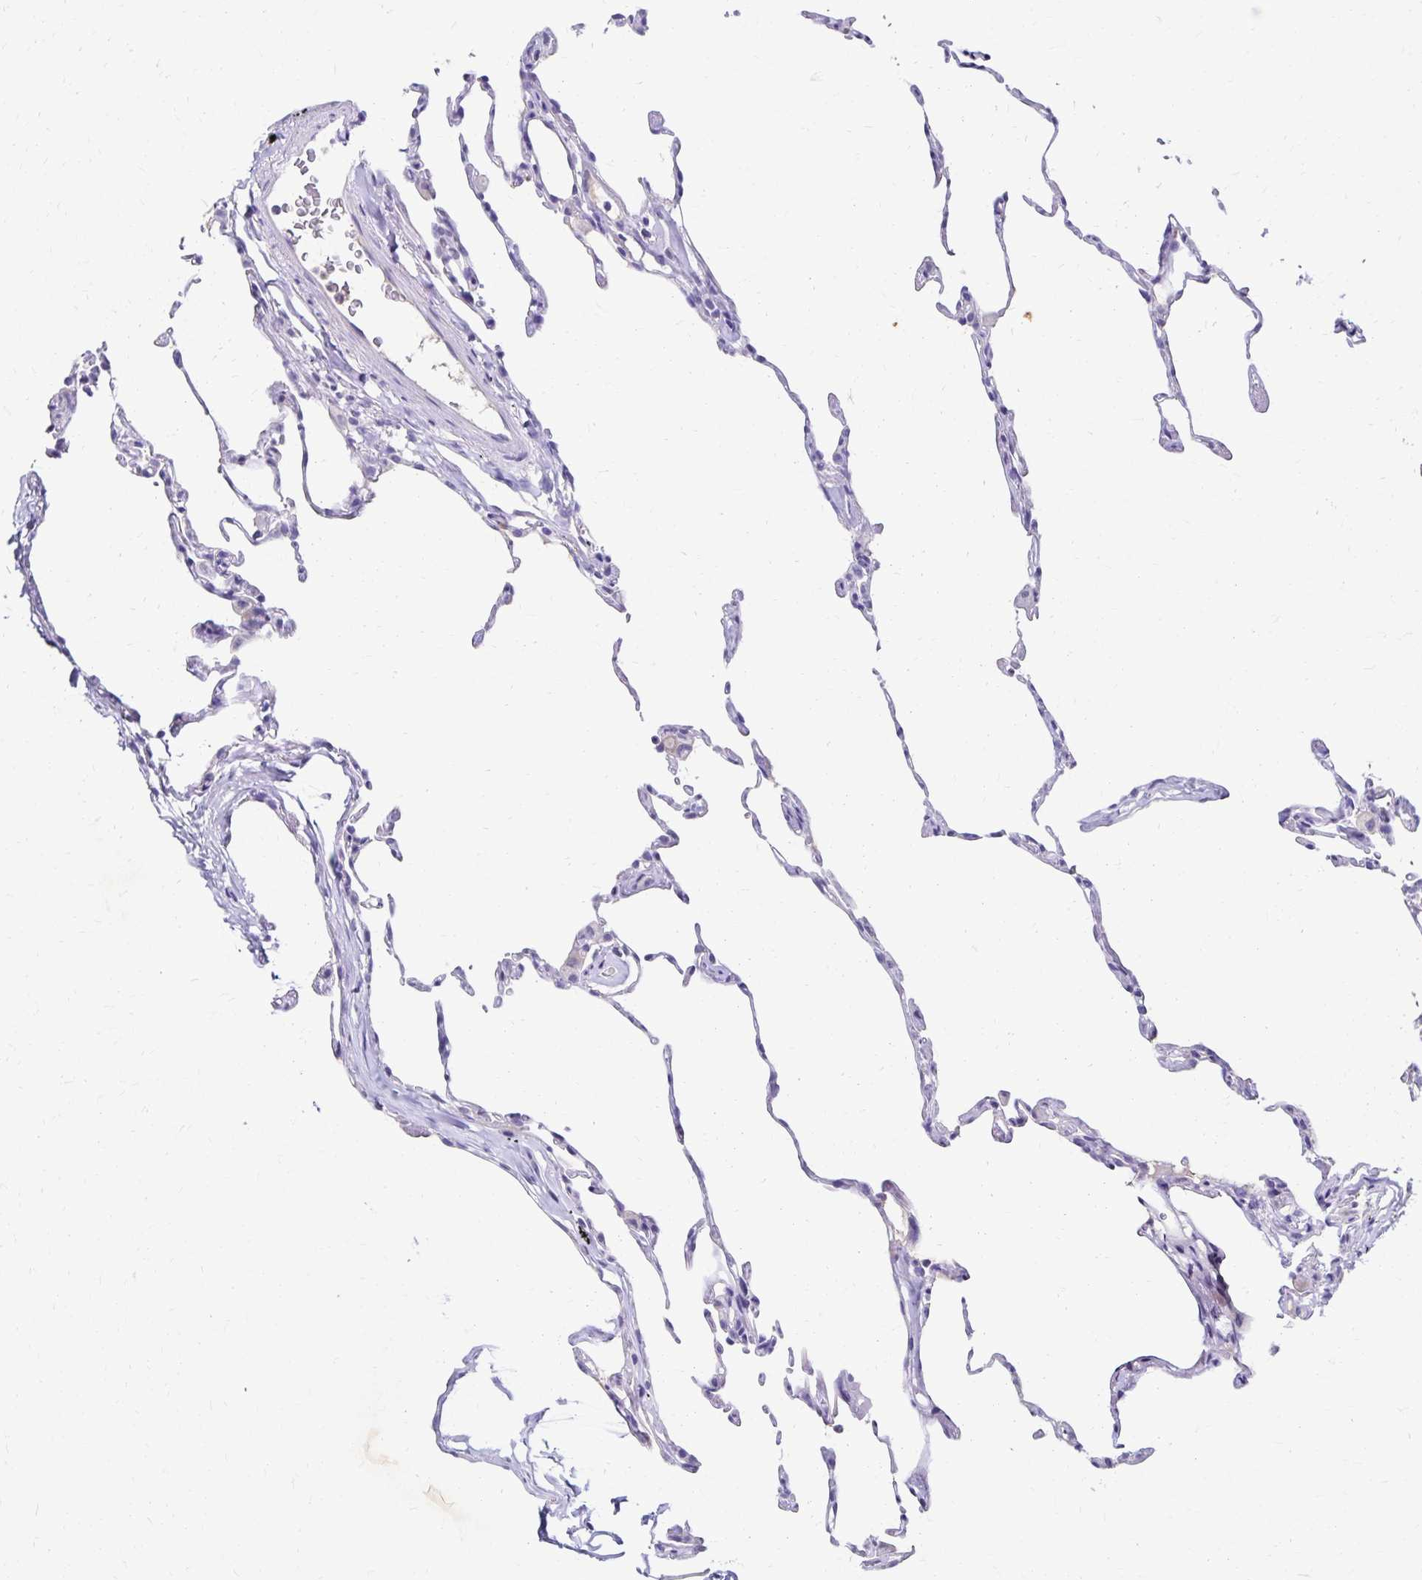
{"staining": {"intensity": "weak", "quantity": "<25%", "location": "cytoplasmic/membranous"}, "tissue": "lung", "cell_type": "Alveolar cells", "image_type": "normal", "snomed": [{"axis": "morphology", "description": "Normal tissue, NOS"}, {"axis": "topography", "description": "Lung"}], "caption": "Immunohistochemistry (IHC) of benign human lung reveals no staining in alveolar cells.", "gene": "PAX5", "patient": {"sex": "female", "age": 57}}